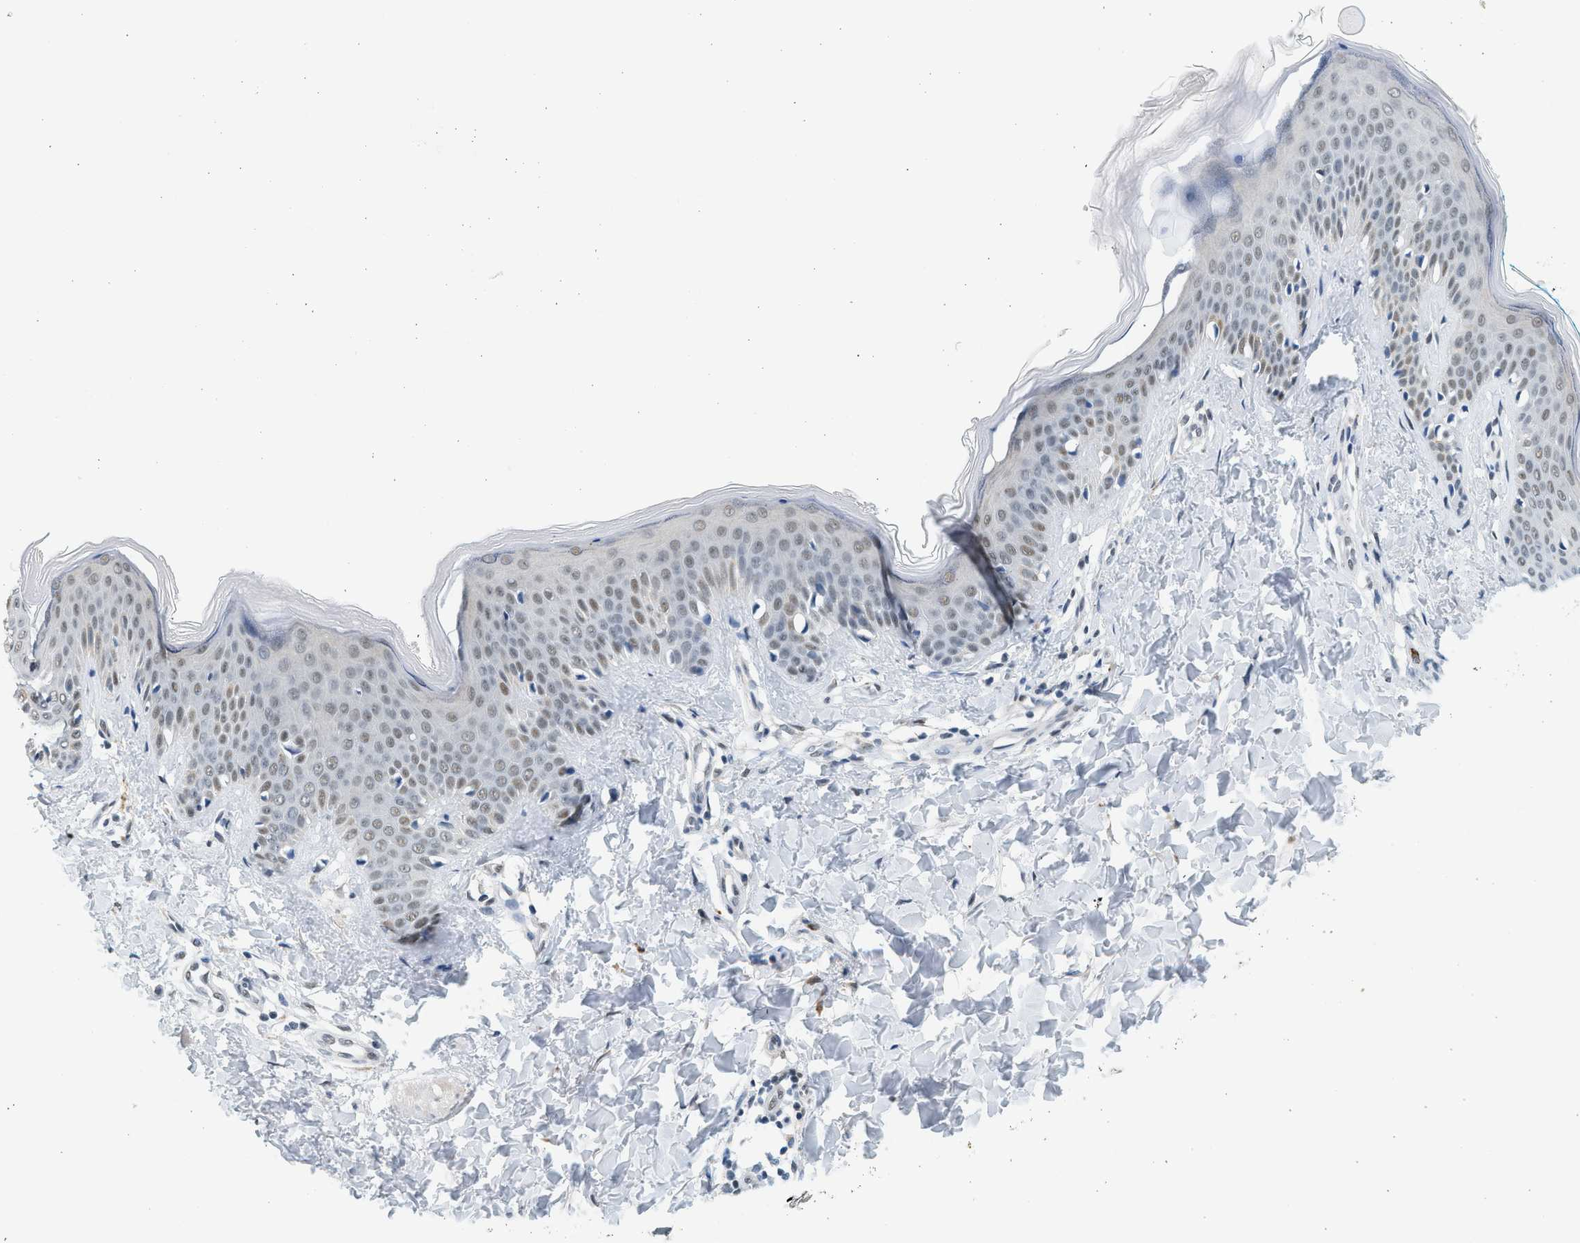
{"staining": {"intensity": "weak", "quantity": "25%-75%", "location": "nuclear"}, "tissue": "skin", "cell_type": "Fibroblasts", "image_type": "normal", "snomed": [{"axis": "morphology", "description": "Normal tissue, NOS"}, {"axis": "topography", "description": "Skin"}], "caption": "Fibroblasts display low levels of weak nuclear staining in approximately 25%-75% of cells in unremarkable skin.", "gene": "HIPK1", "patient": {"sex": "female", "age": 17}}